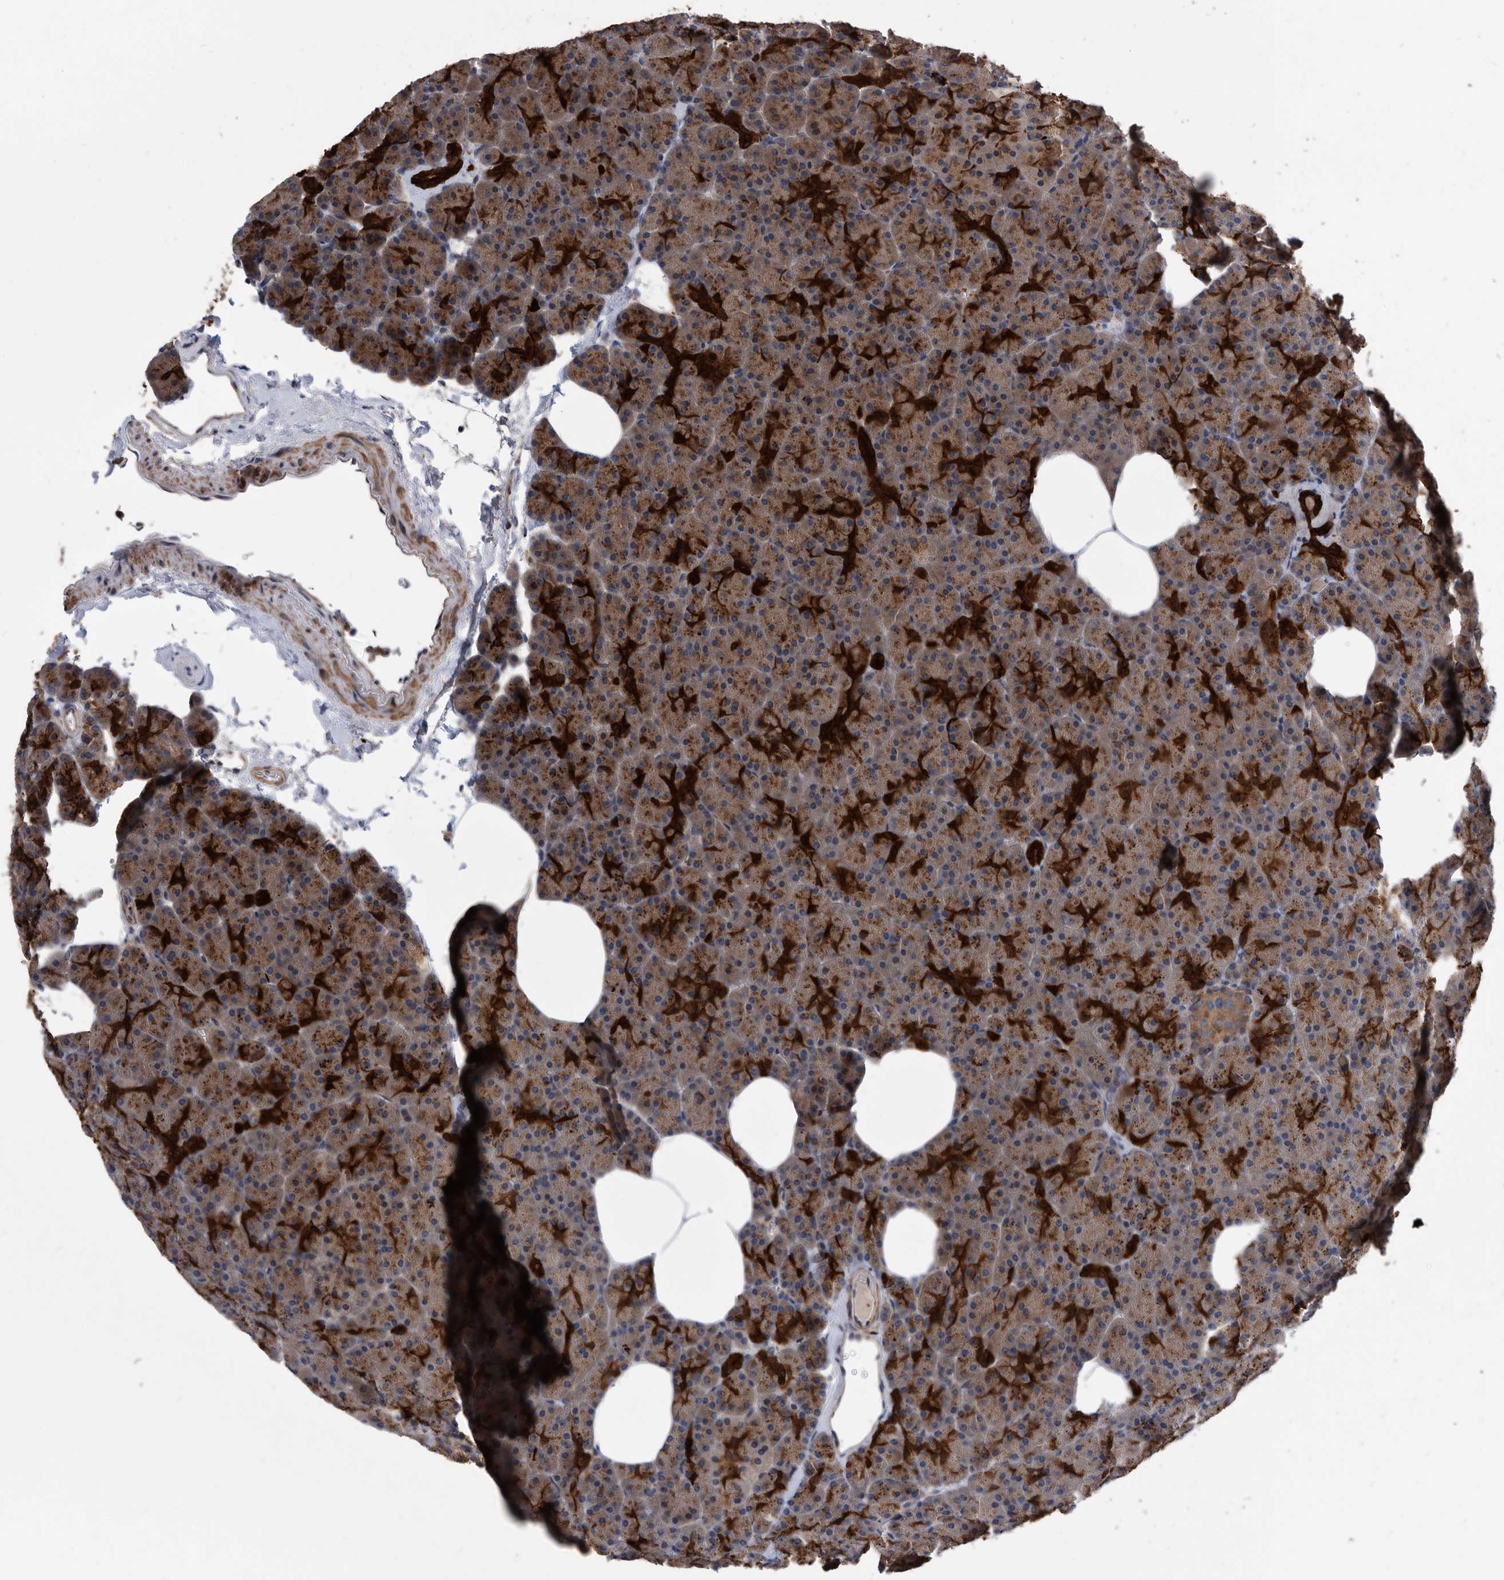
{"staining": {"intensity": "strong", "quantity": "25%-75%", "location": "cytoplasmic/membranous"}, "tissue": "pancreas", "cell_type": "Exocrine glandular cells", "image_type": "normal", "snomed": [{"axis": "morphology", "description": "Normal tissue, NOS"}, {"axis": "morphology", "description": "Carcinoid, malignant, NOS"}, {"axis": "topography", "description": "Pancreas"}], "caption": "Exocrine glandular cells reveal high levels of strong cytoplasmic/membranous expression in approximately 25%-75% of cells in unremarkable human pancreas. (IHC, brightfield microscopy, high magnification).", "gene": "BAIAP3", "patient": {"sex": "female", "age": 35}}